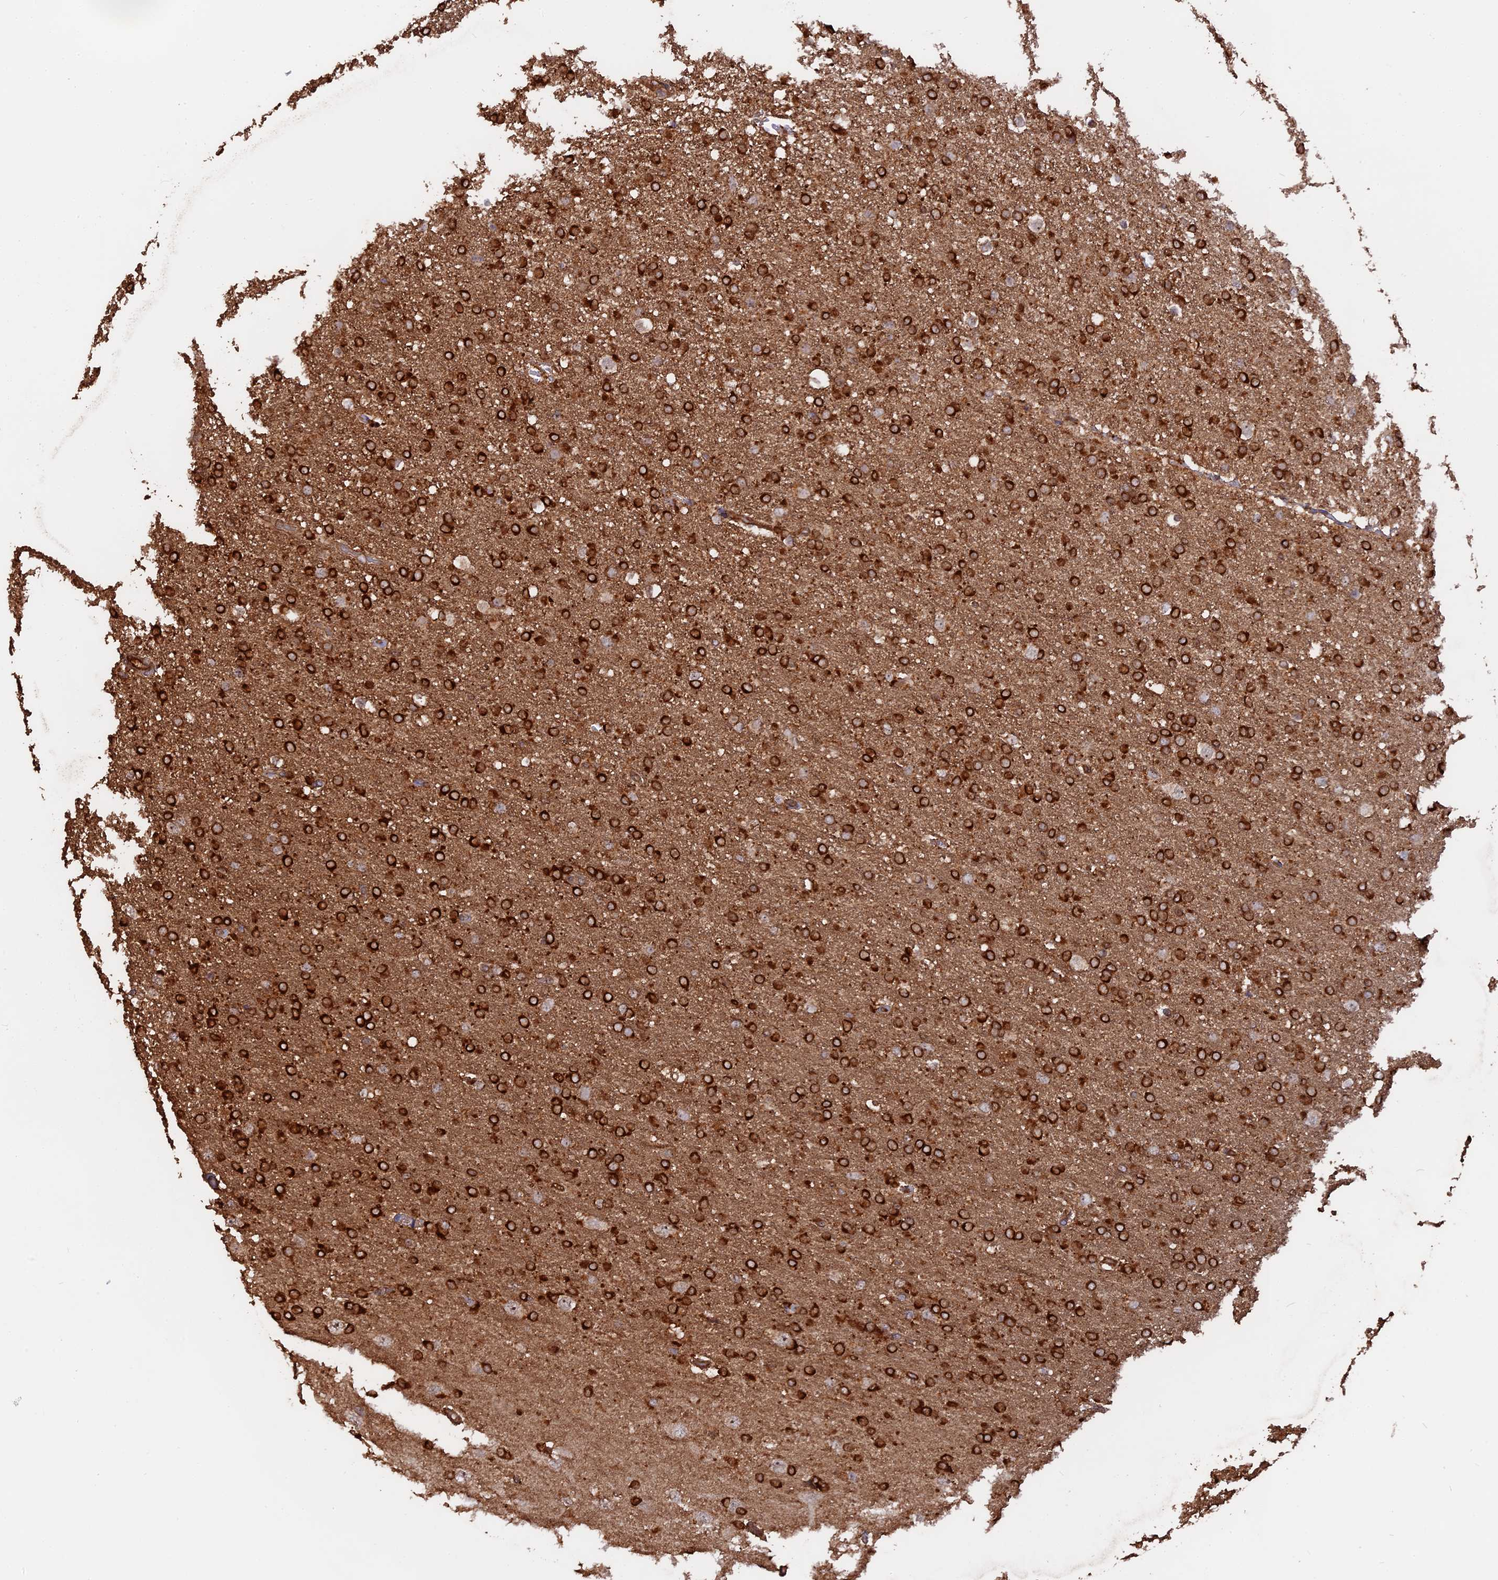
{"staining": {"intensity": "strong", "quantity": ">75%", "location": "cytoplasmic/membranous"}, "tissue": "glioma", "cell_type": "Tumor cells", "image_type": "cancer", "snomed": [{"axis": "morphology", "description": "Glioma, malignant, High grade"}, {"axis": "topography", "description": "Brain"}], "caption": "Brown immunohistochemical staining in glioma displays strong cytoplasmic/membranous expression in about >75% of tumor cells.", "gene": "SAC3D1", "patient": {"sex": "male", "age": 72}}